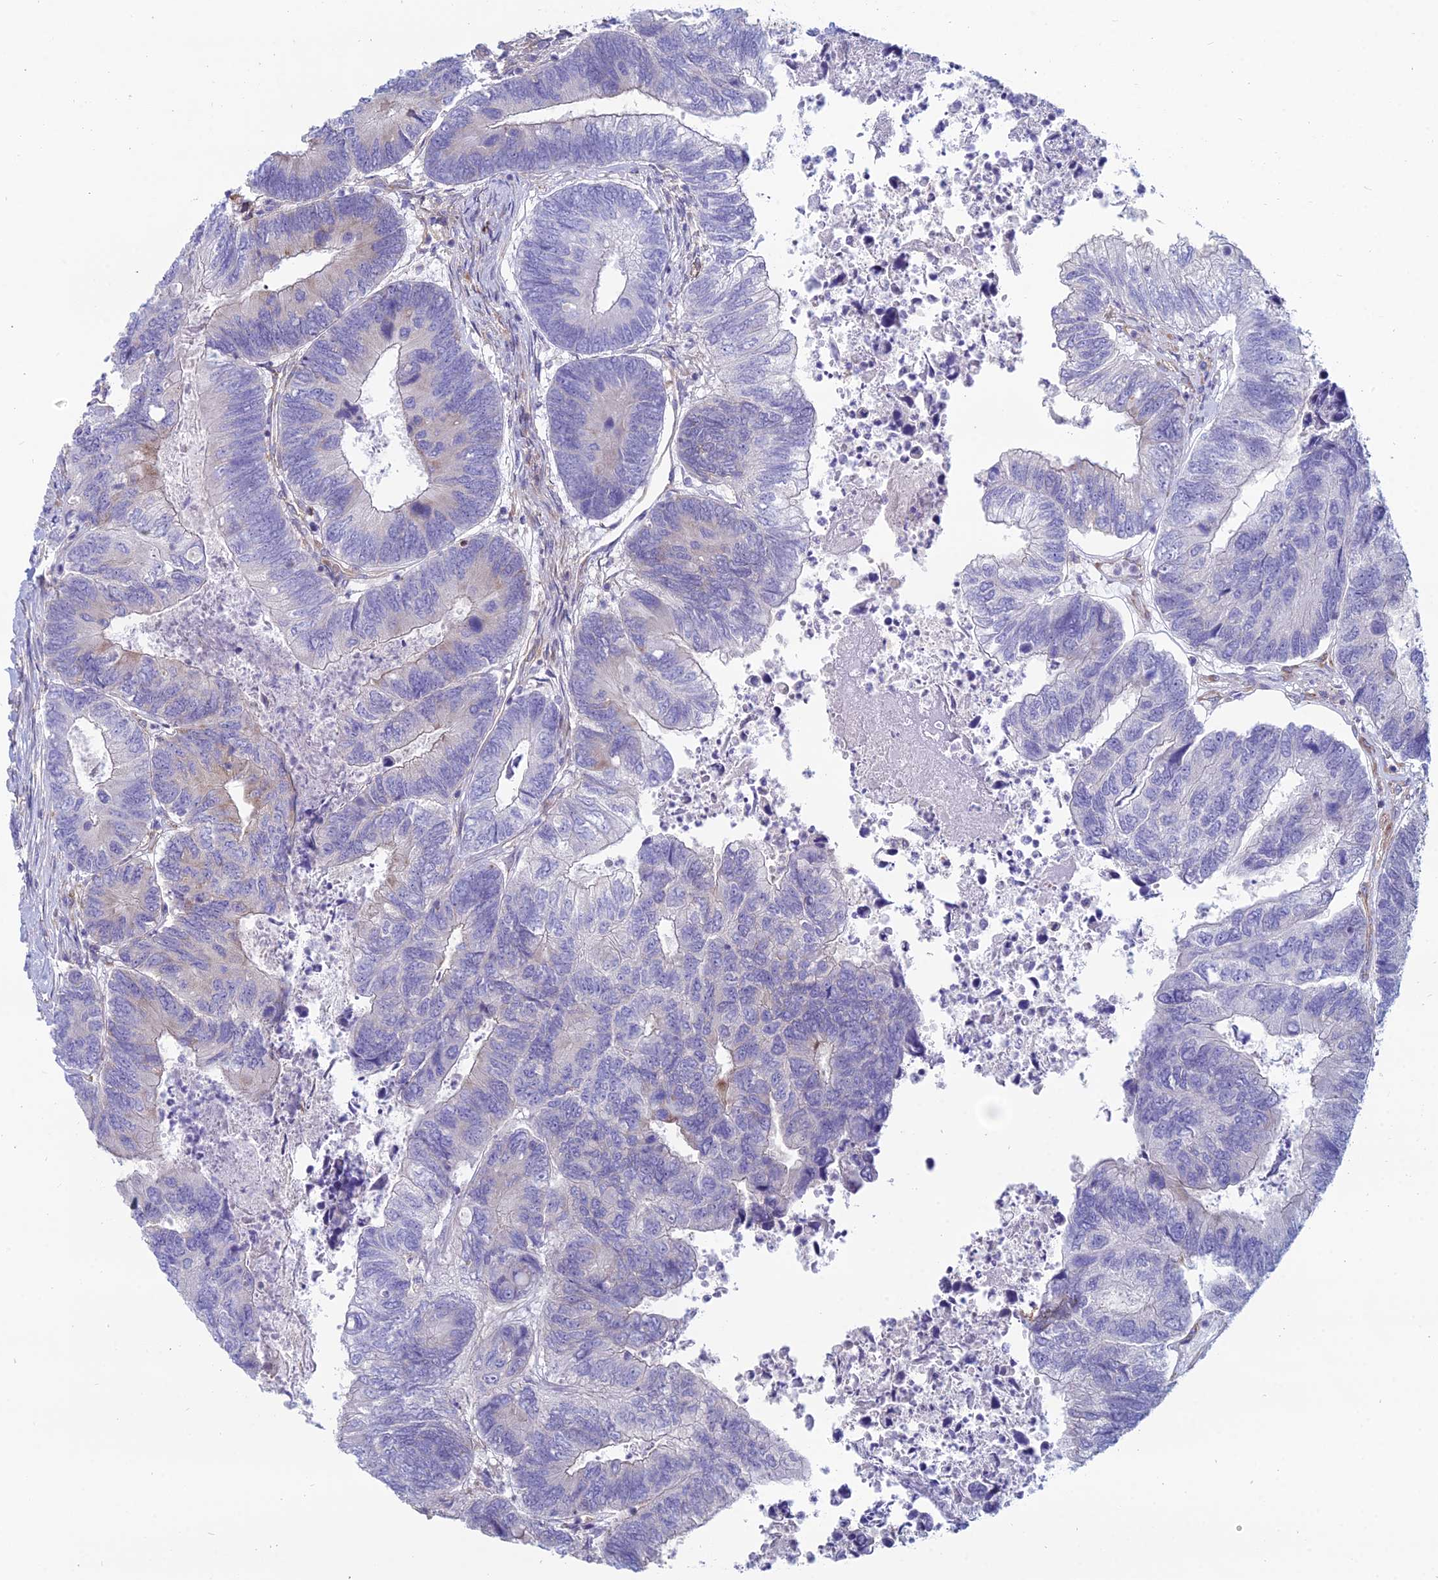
{"staining": {"intensity": "negative", "quantity": "none", "location": "none"}, "tissue": "colorectal cancer", "cell_type": "Tumor cells", "image_type": "cancer", "snomed": [{"axis": "morphology", "description": "Adenocarcinoma, NOS"}, {"axis": "topography", "description": "Colon"}], "caption": "IHC of human colorectal cancer (adenocarcinoma) shows no staining in tumor cells. (DAB (3,3'-diaminobenzidine) IHC visualized using brightfield microscopy, high magnification).", "gene": "TXLNA", "patient": {"sex": "female", "age": 67}}